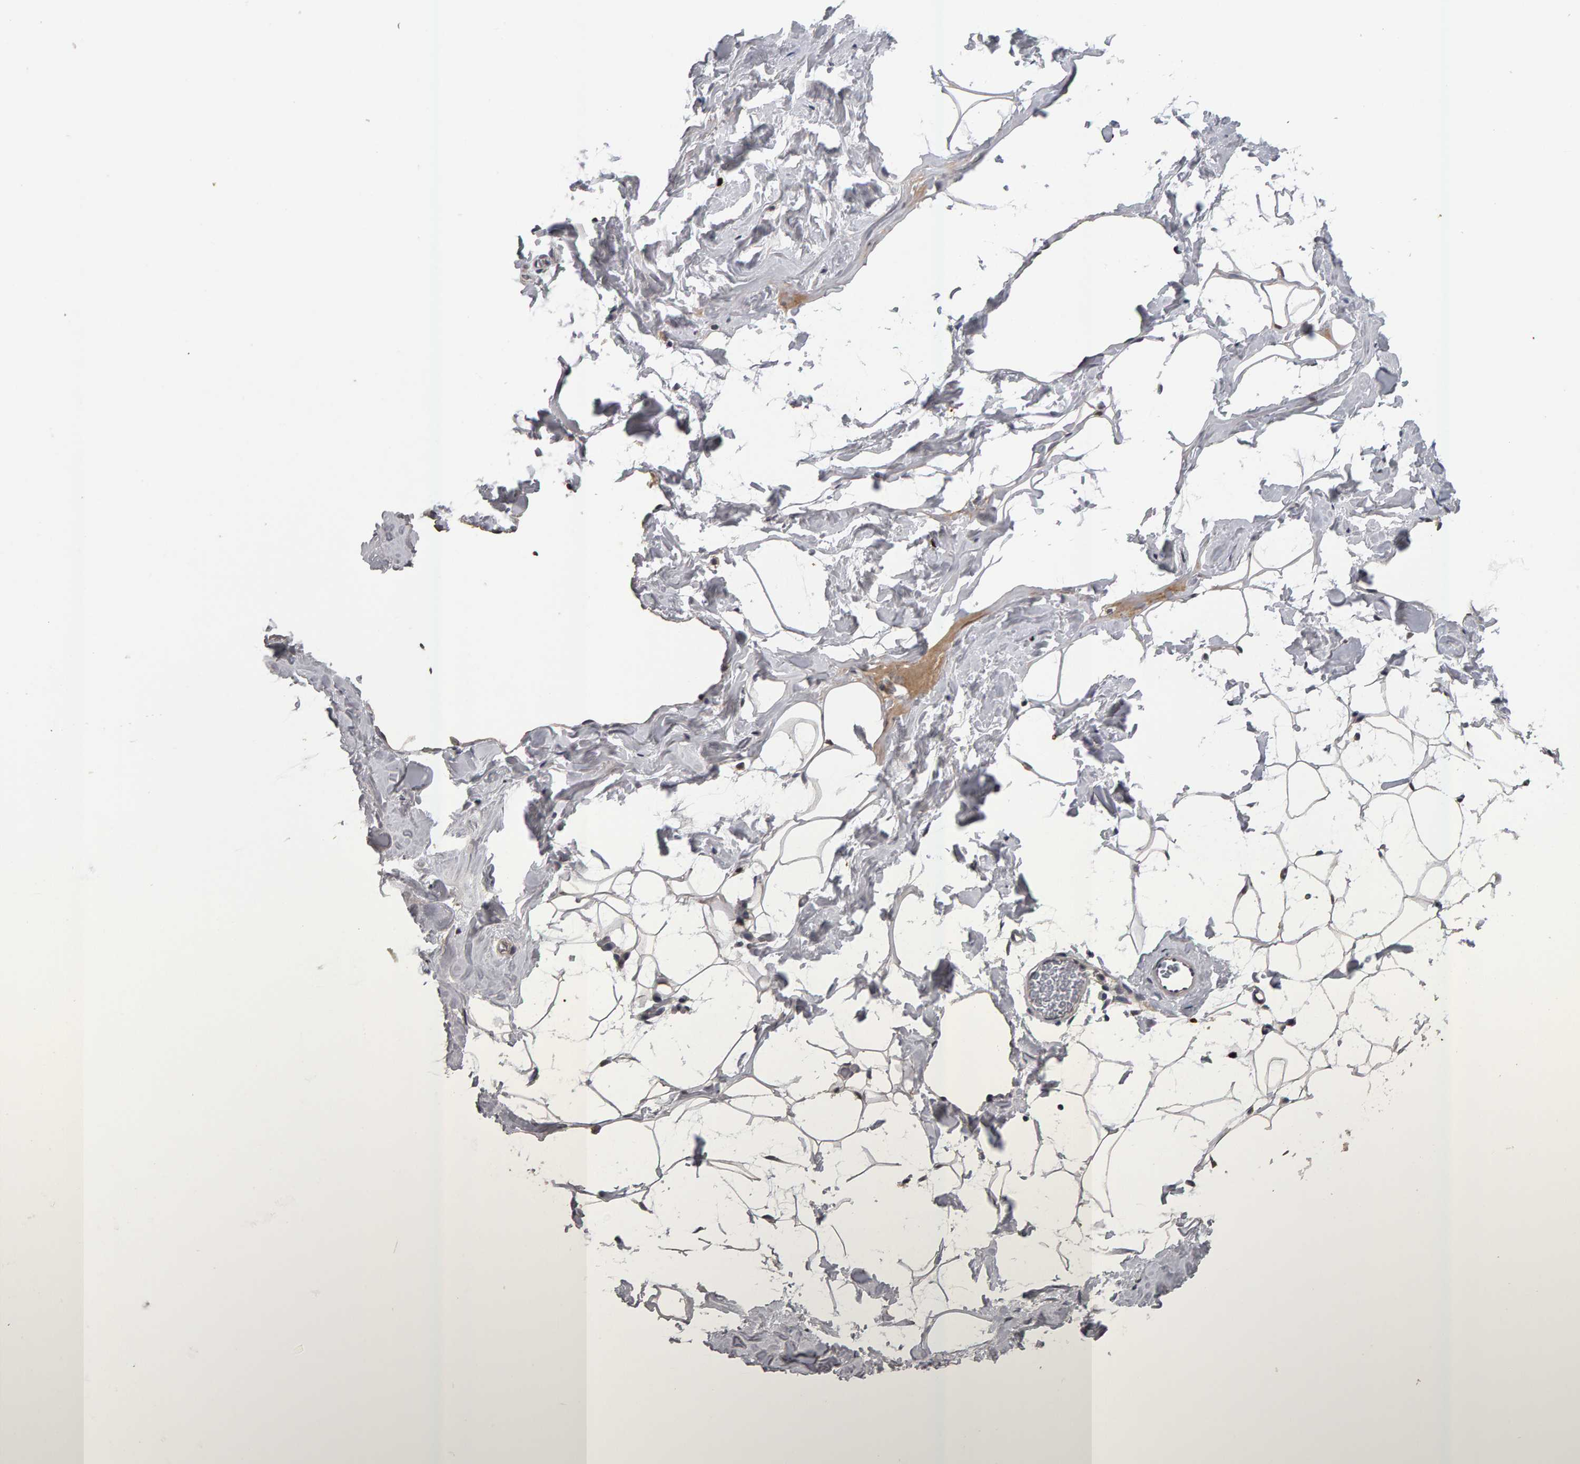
{"staining": {"intensity": "negative", "quantity": "none", "location": "none"}, "tissue": "adipose tissue", "cell_type": "Adipocytes", "image_type": "normal", "snomed": [{"axis": "morphology", "description": "Normal tissue, NOS"}, {"axis": "morphology", "description": "Fibrosis, NOS"}, {"axis": "topography", "description": "Breast"}, {"axis": "topography", "description": "Adipose tissue"}], "caption": "An immunohistochemistry micrograph of unremarkable adipose tissue is shown. There is no staining in adipocytes of adipose tissue. (IHC, brightfield microscopy, high magnification).", "gene": "IPO8", "patient": {"sex": "female", "age": 39}}